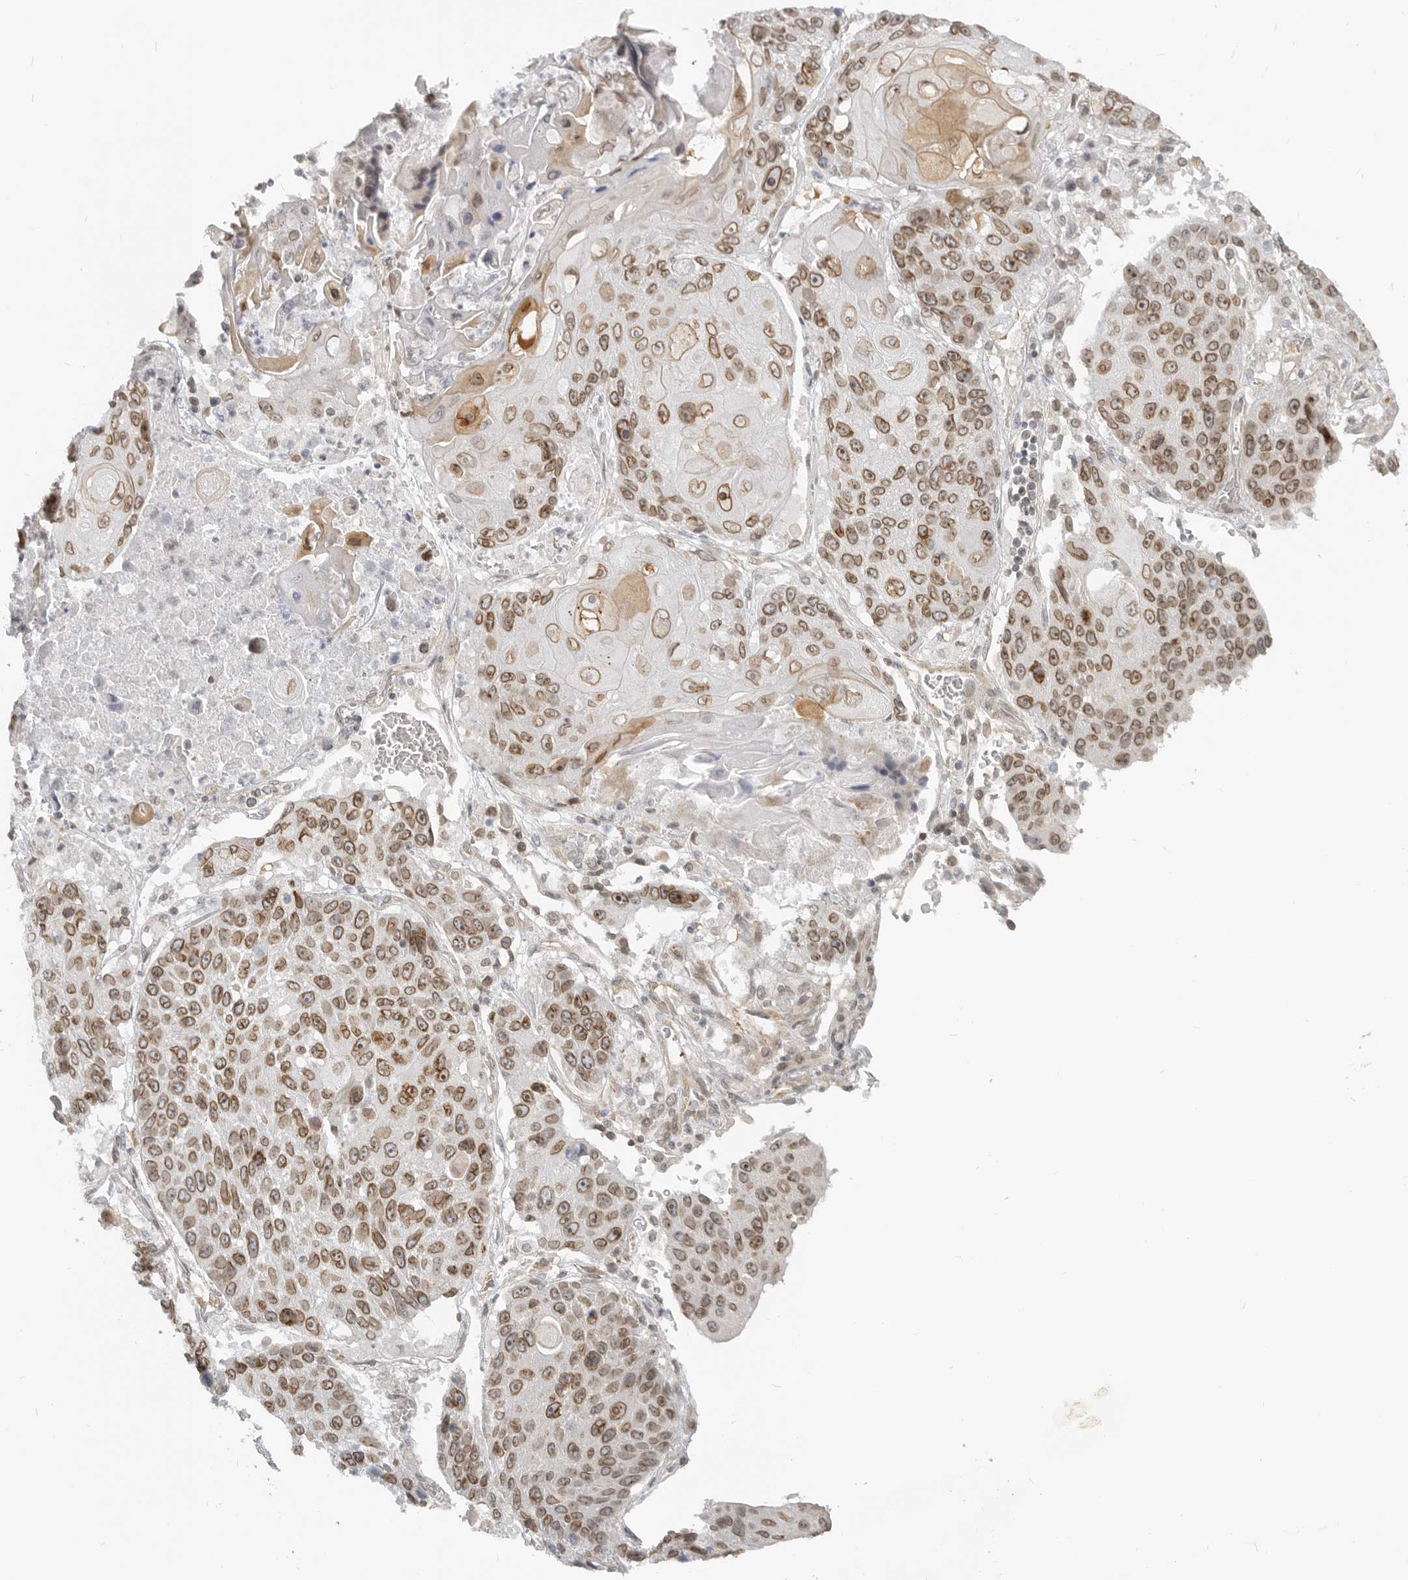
{"staining": {"intensity": "moderate", "quantity": ">75%", "location": "cytoplasmic/membranous,nuclear"}, "tissue": "lung cancer", "cell_type": "Tumor cells", "image_type": "cancer", "snomed": [{"axis": "morphology", "description": "Squamous cell carcinoma, NOS"}, {"axis": "topography", "description": "Lung"}], "caption": "Immunohistochemical staining of squamous cell carcinoma (lung) reveals moderate cytoplasmic/membranous and nuclear protein staining in approximately >75% of tumor cells. The staining was performed using DAB (3,3'-diaminobenzidine), with brown indicating positive protein expression. Nuclei are stained blue with hematoxylin.", "gene": "NUP153", "patient": {"sex": "male", "age": 61}}